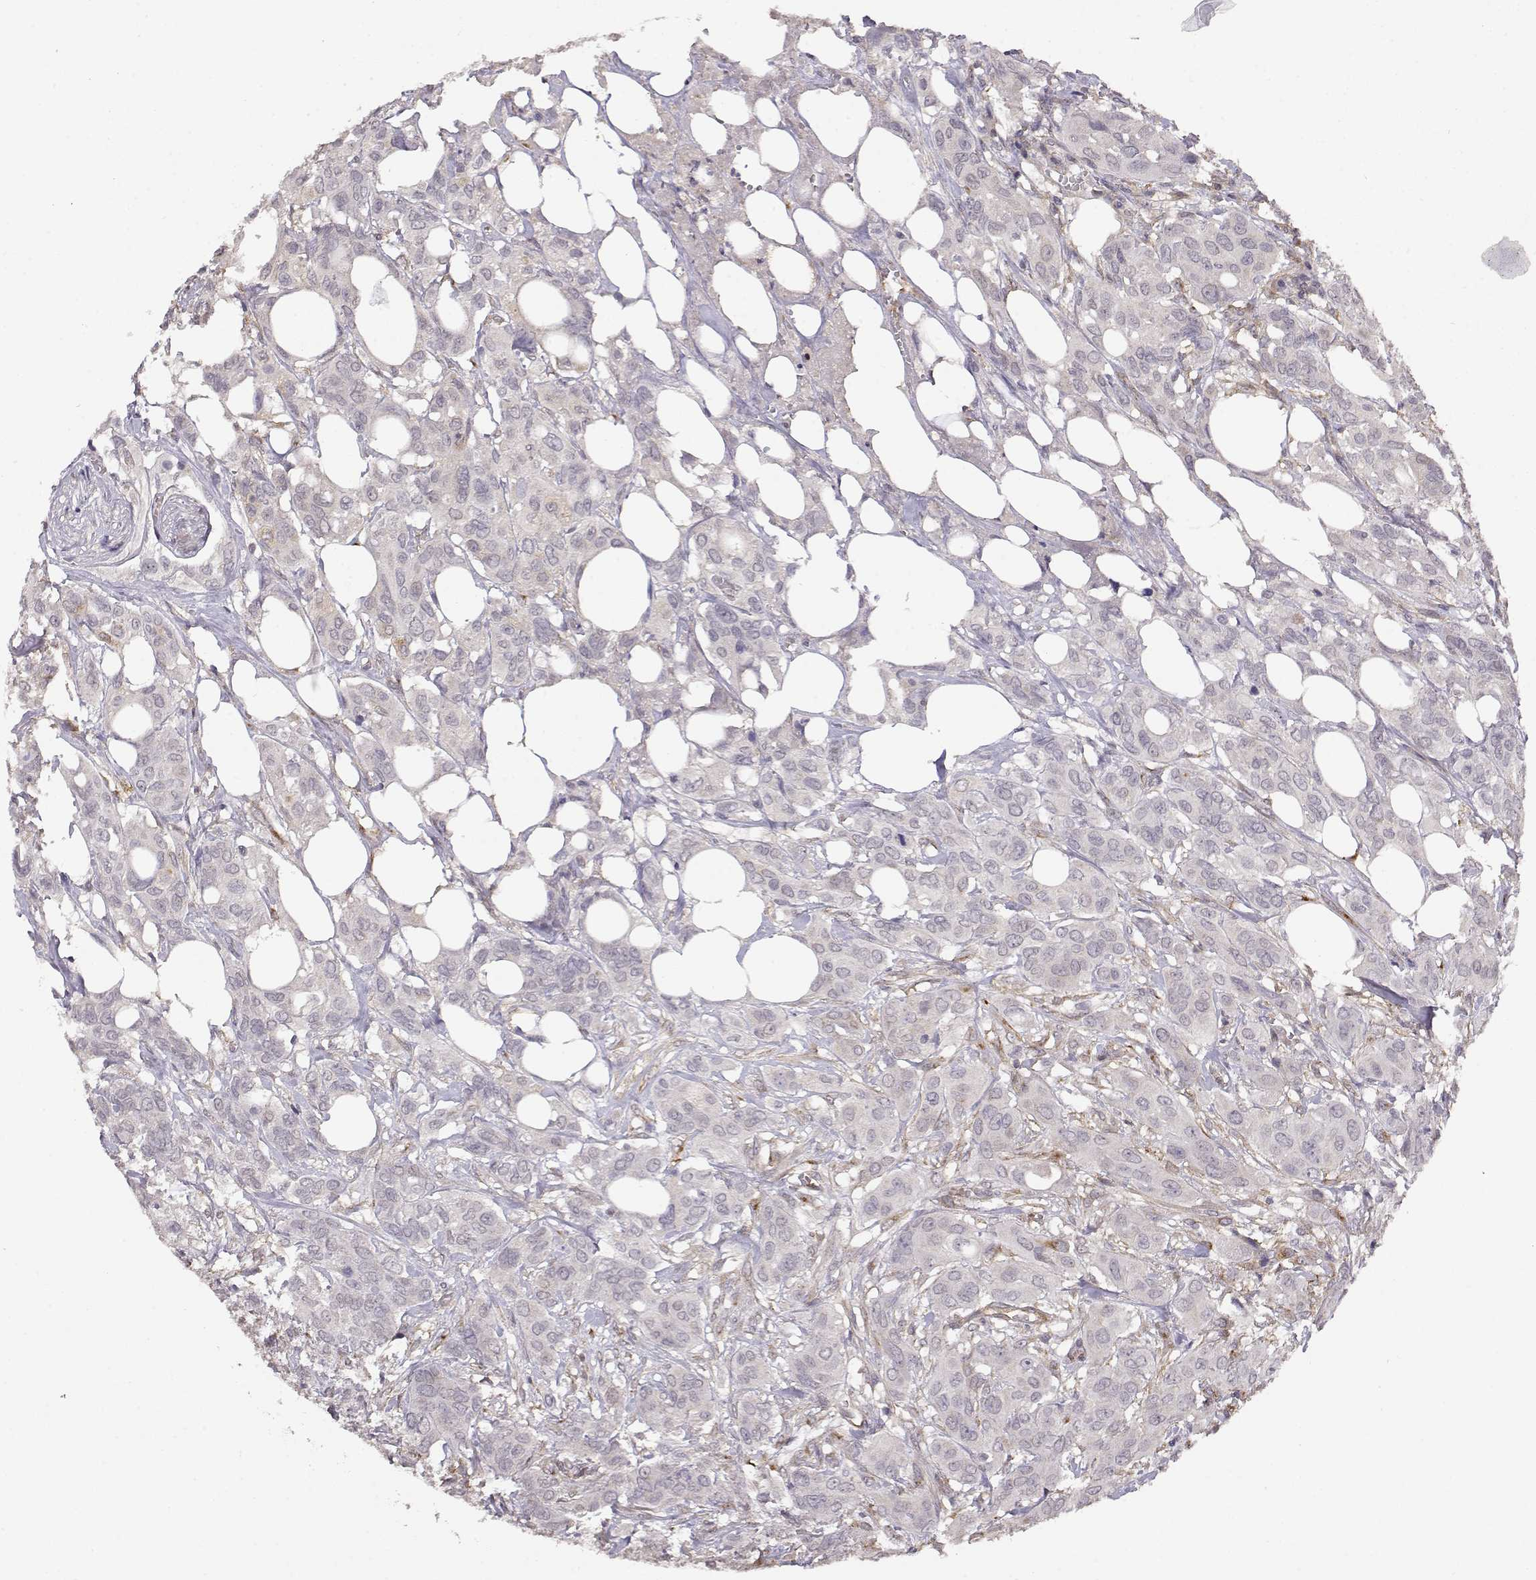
{"staining": {"intensity": "negative", "quantity": "none", "location": "none"}, "tissue": "urothelial cancer", "cell_type": "Tumor cells", "image_type": "cancer", "snomed": [{"axis": "morphology", "description": "Urothelial carcinoma, NOS"}, {"axis": "morphology", "description": "Urothelial carcinoma, High grade"}, {"axis": "topography", "description": "Urinary bladder"}], "caption": "DAB immunohistochemical staining of human urothelial cancer demonstrates no significant positivity in tumor cells.", "gene": "IFITM1", "patient": {"sex": "male", "age": 63}}